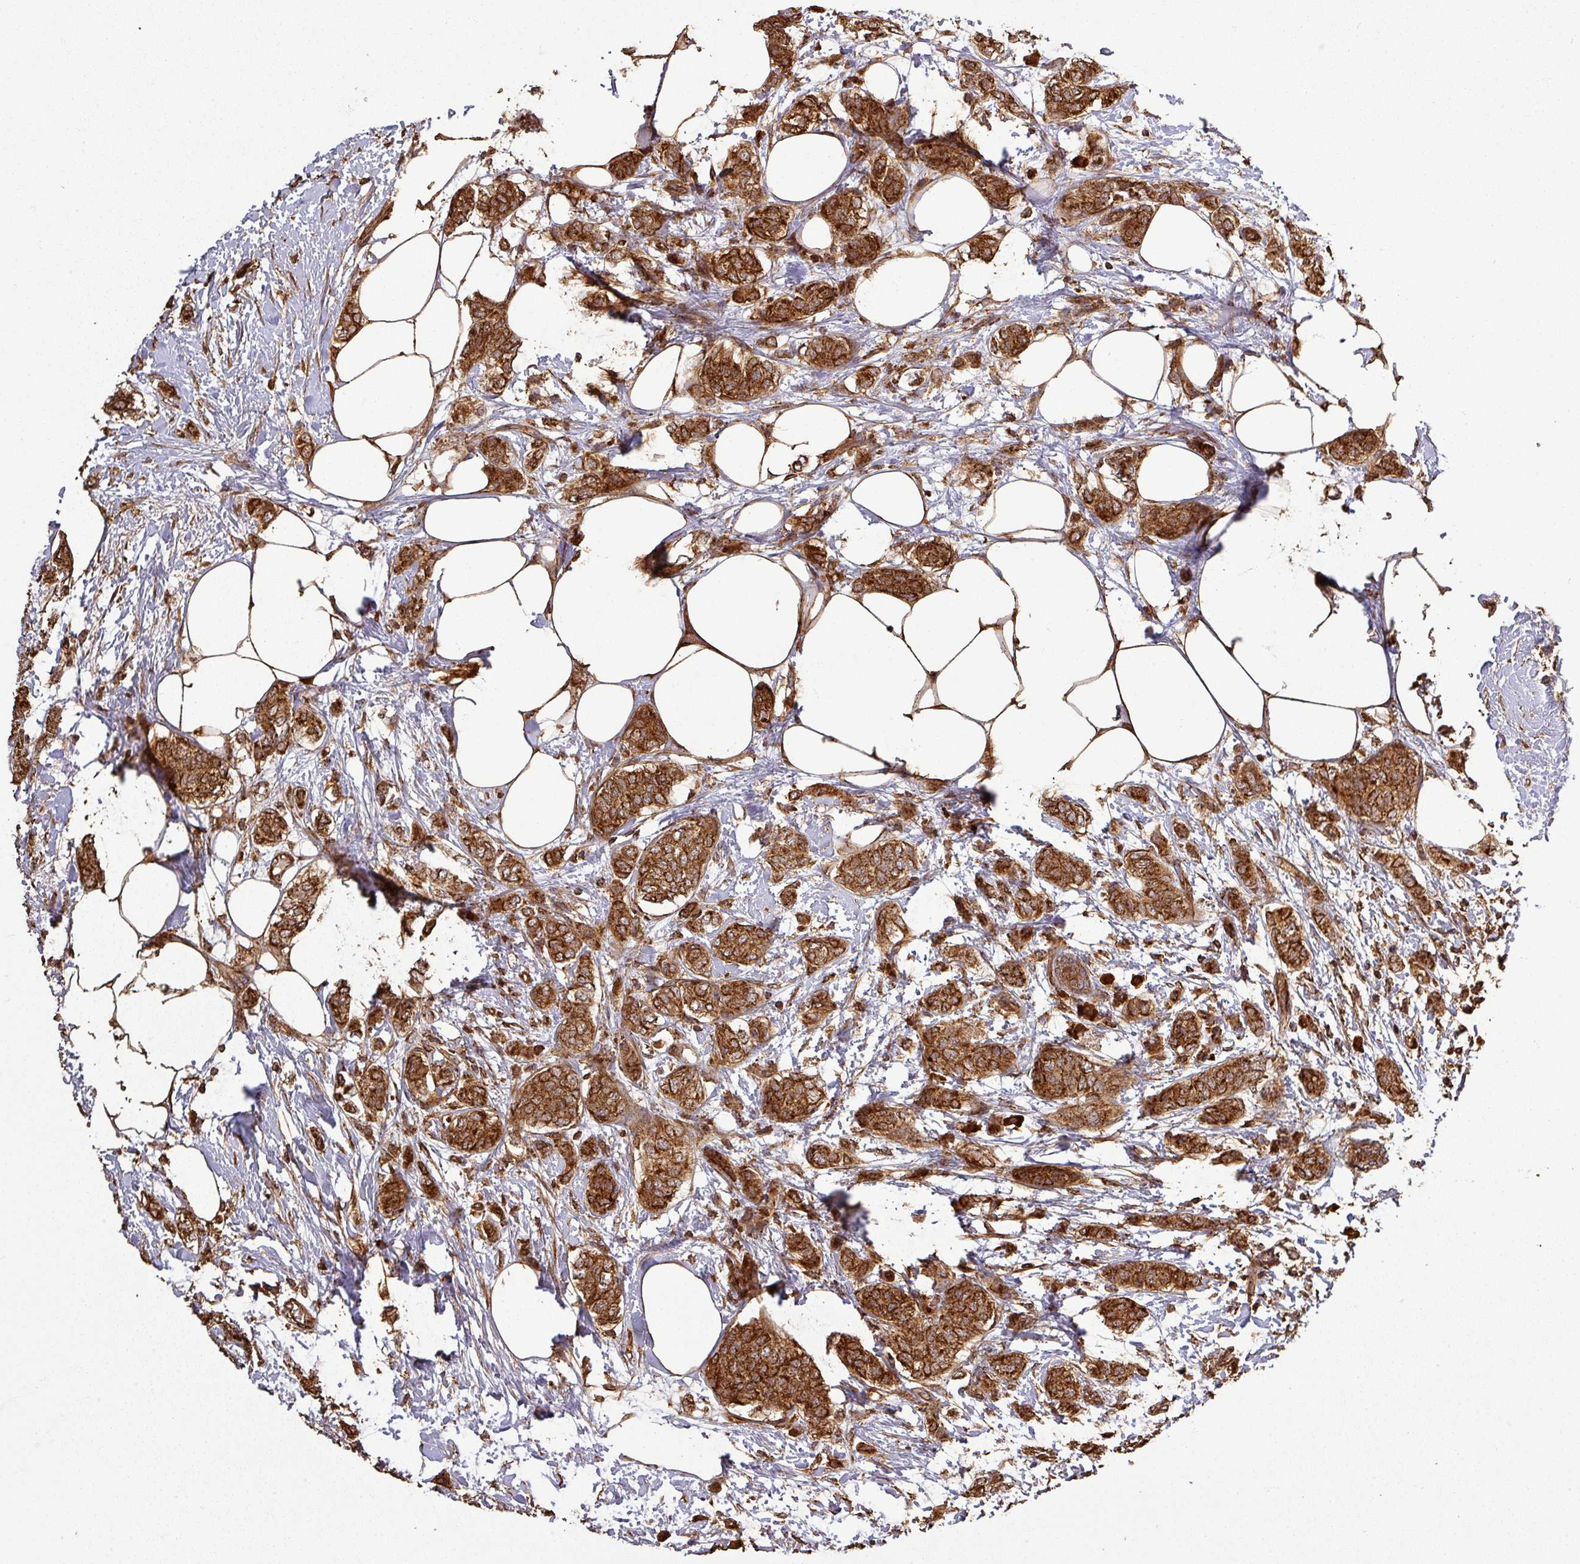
{"staining": {"intensity": "strong", "quantity": ">75%", "location": "cytoplasmic/membranous"}, "tissue": "breast cancer", "cell_type": "Tumor cells", "image_type": "cancer", "snomed": [{"axis": "morphology", "description": "Duct carcinoma"}, {"axis": "topography", "description": "Breast"}], "caption": "Immunohistochemical staining of human breast infiltrating ductal carcinoma demonstrates high levels of strong cytoplasmic/membranous staining in about >75% of tumor cells.", "gene": "PLEKHM1", "patient": {"sex": "female", "age": 72}}